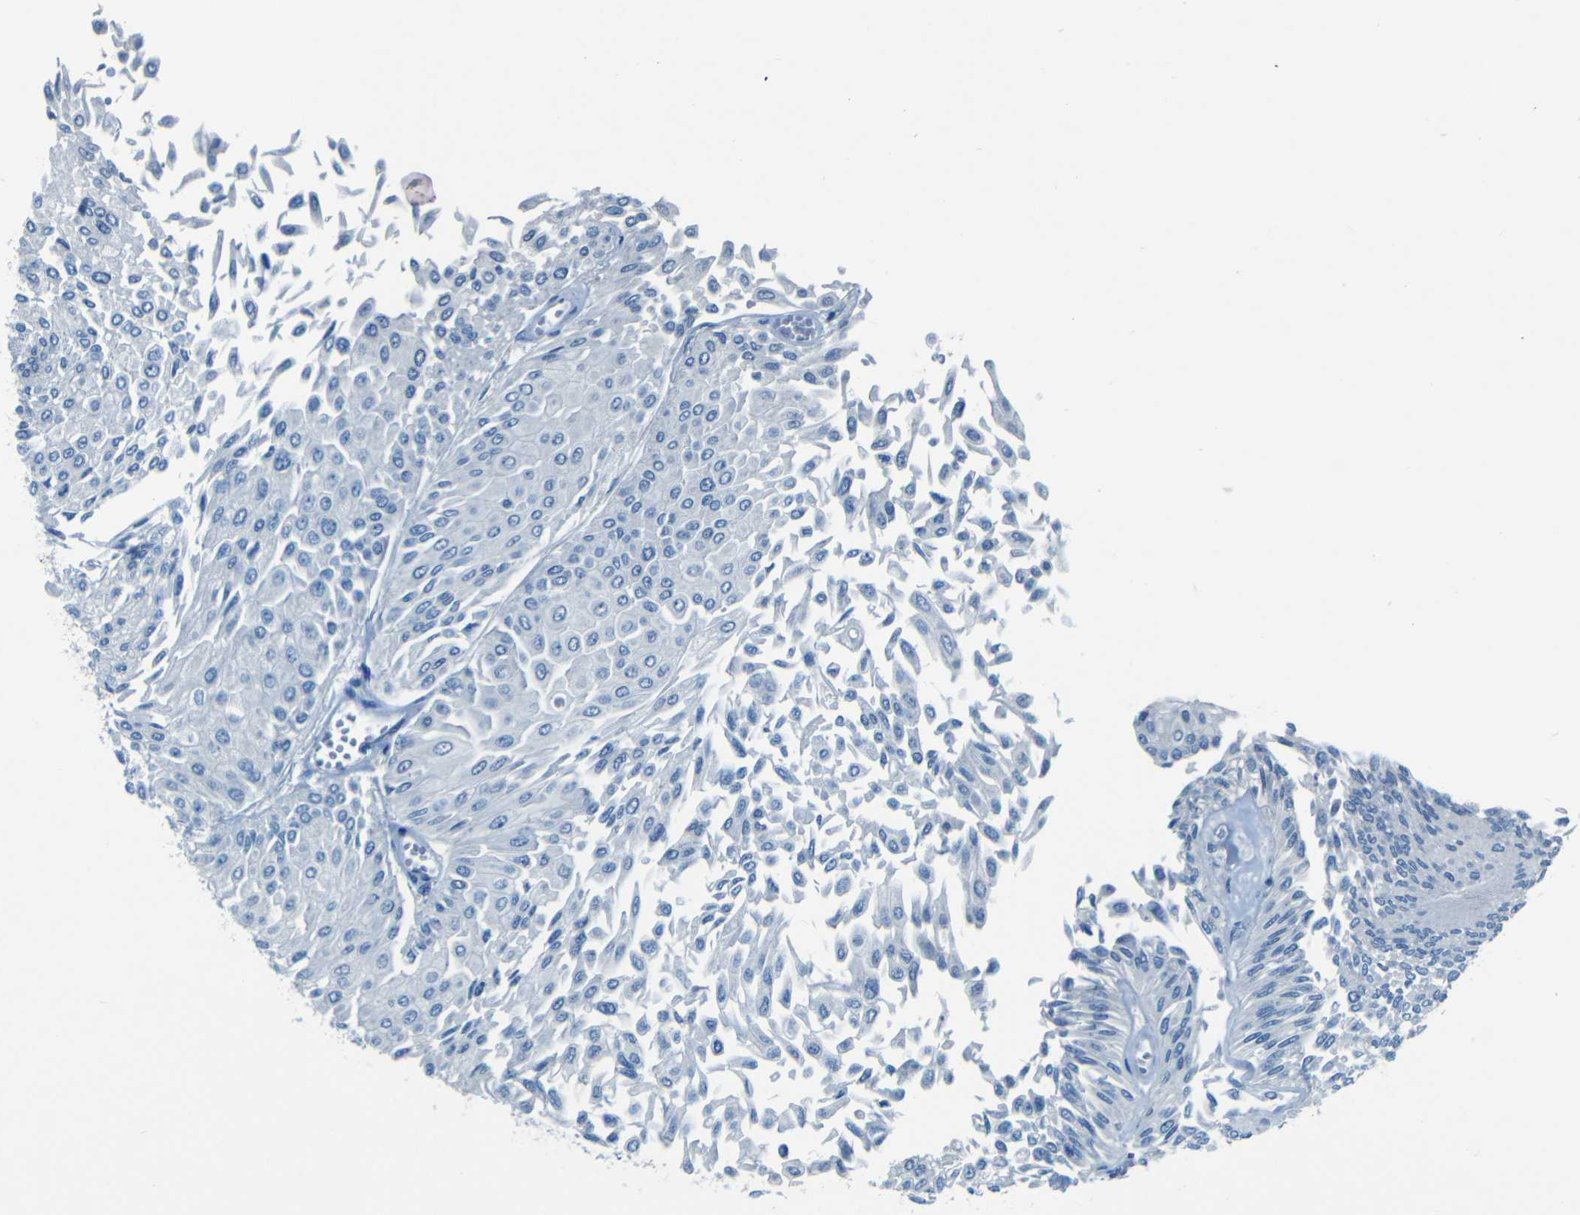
{"staining": {"intensity": "negative", "quantity": "none", "location": "none"}, "tissue": "urothelial cancer", "cell_type": "Tumor cells", "image_type": "cancer", "snomed": [{"axis": "morphology", "description": "Urothelial carcinoma, Low grade"}, {"axis": "topography", "description": "Urinary bladder"}], "caption": "Urothelial cancer was stained to show a protein in brown. There is no significant expression in tumor cells.", "gene": "ZMAT1", "patient": {"sex": "male", "age": 67}}